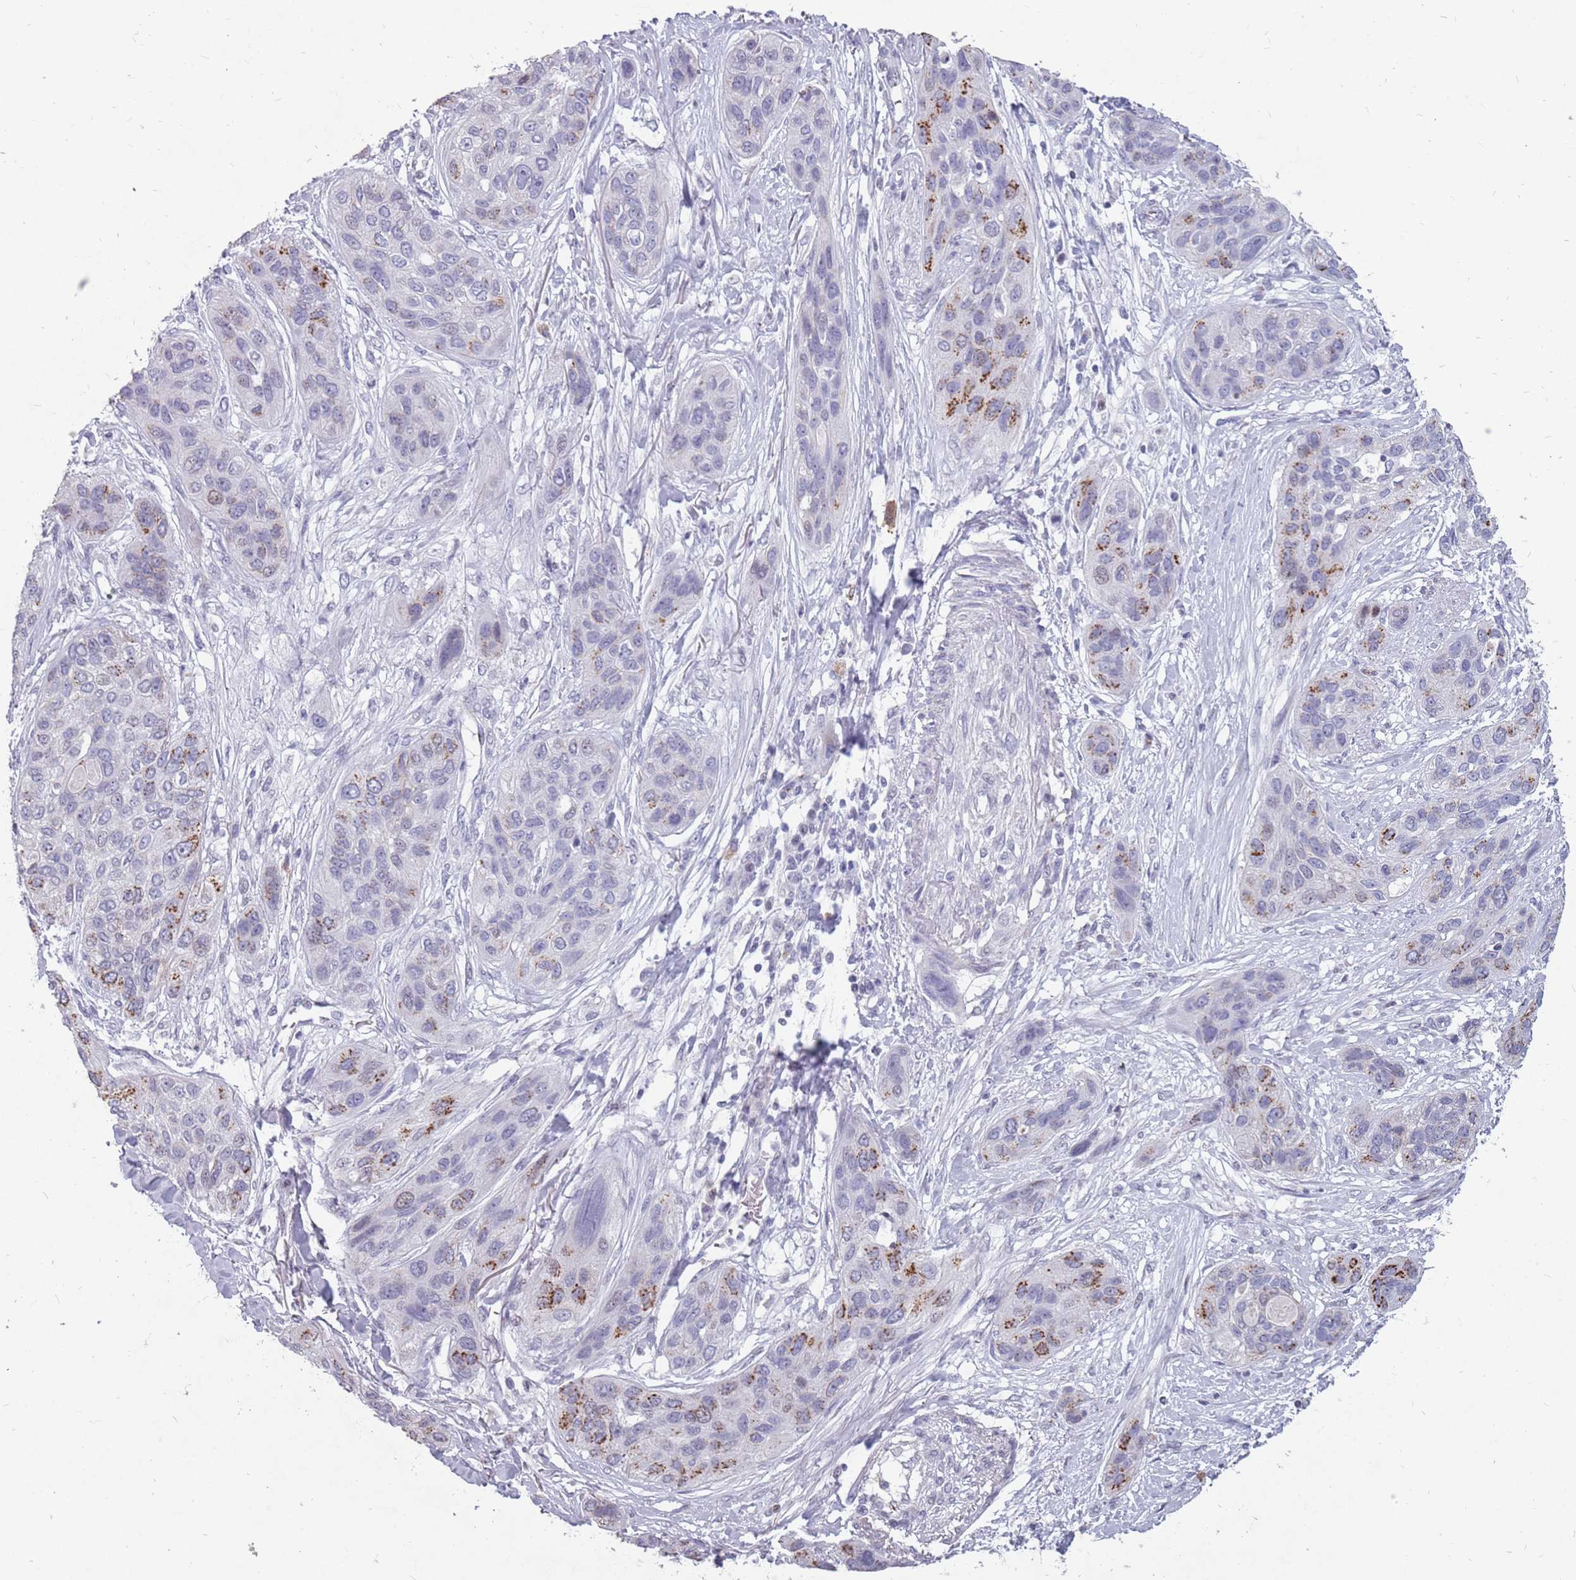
{"staining": {"intensity": "moderate", "quantity": "<25%", "location": "cytoplasmic/membranous"}, "tissue": "lung cancer", "cell_type": "Tumor cells", "image_type": "cancer", "snomed": [{"axis": "morphology", "description": "Squamous cell carcinoma, NOS"}, {"axis": "topography", "description": "Lung"}], "caption": "Immunohistochemistry (IHC) staining of lung squamous cell carcinoma, which exhibits low levels of moderate cytoplasmic/membranous expression in approximately <25% of tumor cells indicating moderate cytoplasmic/membranous protein staining. The staining was performed using DAB (brown) for protein detection and nuclei were counterstained in hematoxylin (blue).", "gene": "NEK6", "patient": {"sex": "female", "age": 70}}